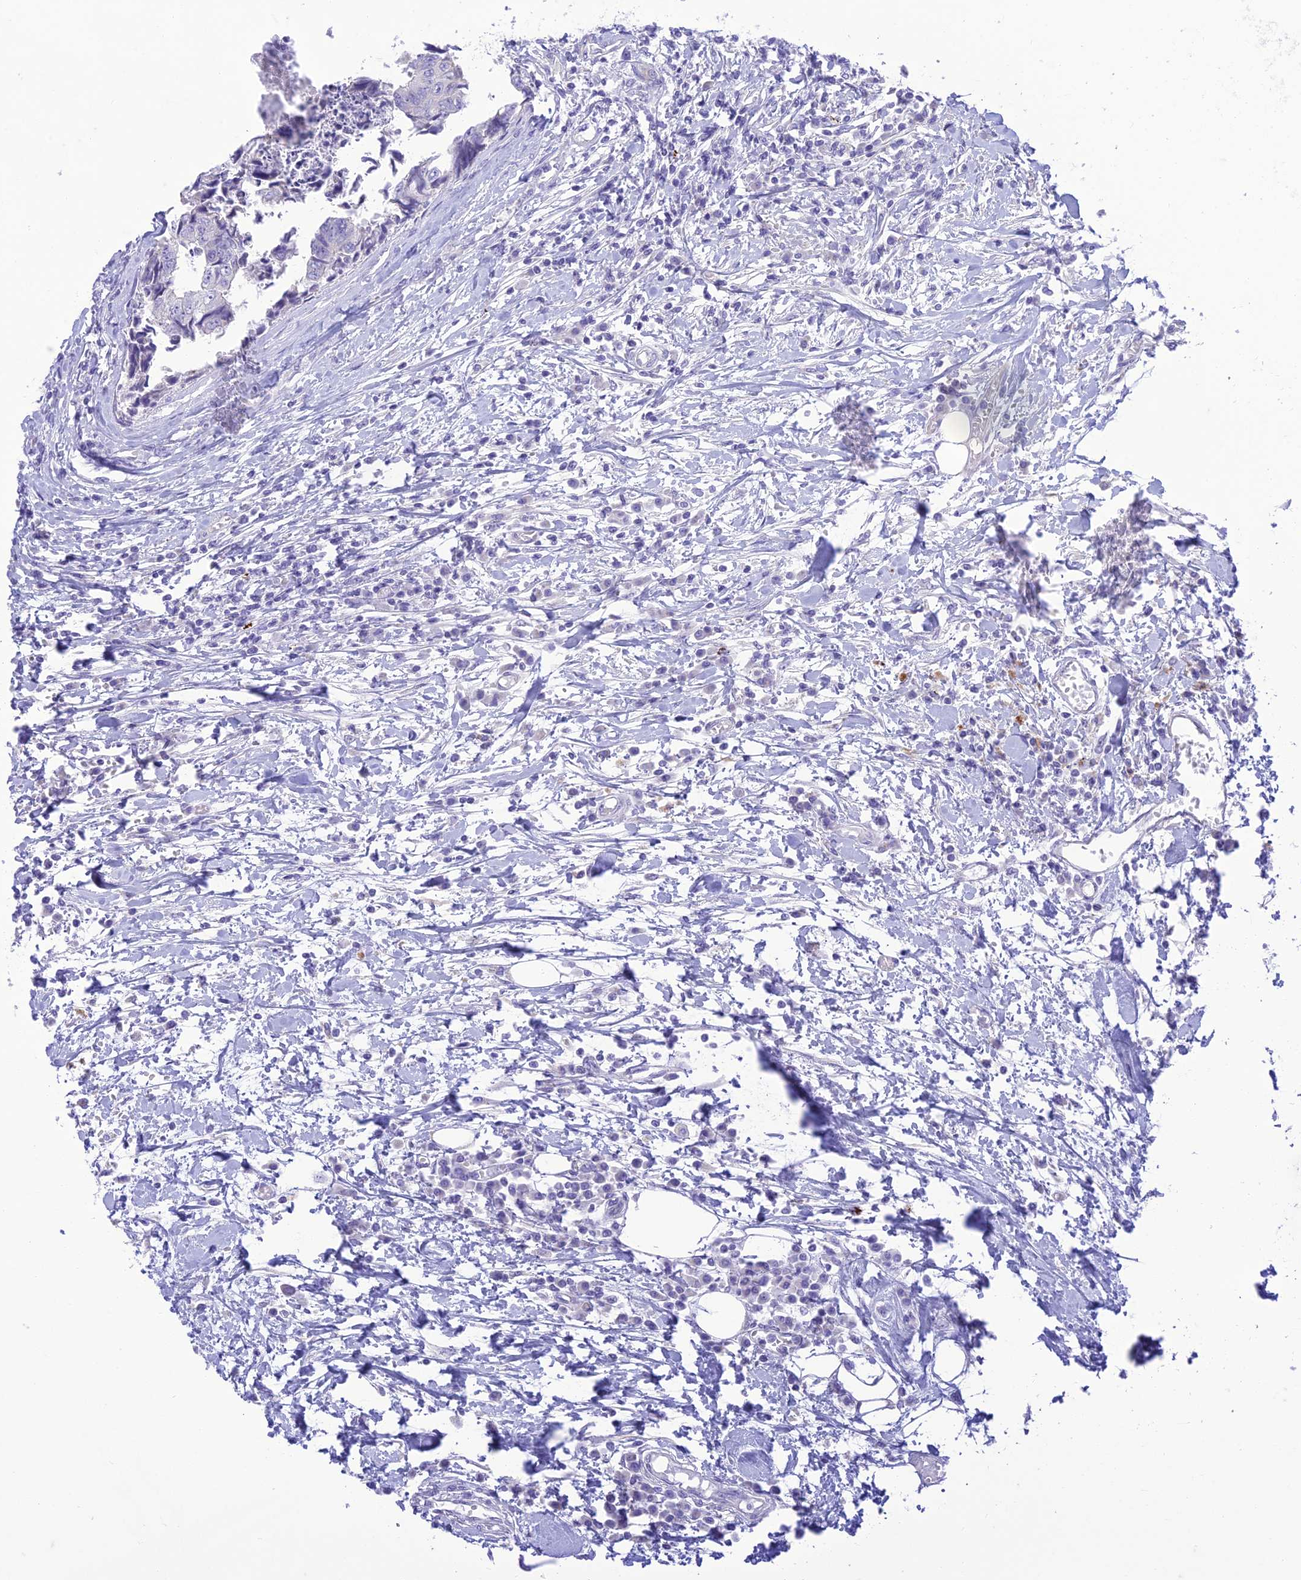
{"staining": {"intensity": "negative", "quantity": "none", "location": "none"}, "tissue": "colorectal cancer", "cell_type": "Tumor cells", "image_type": "cancer", "snomed": [{"axis": "morphology", "description": "Adenocarcinoma, NOS"}, {"axis": "topography", "description": "Rectum"}], "caption": "Colorectal cancer (adenocarcinoma) stained for a protein using immunohistochemistry displays no staining tumor cells.", "gene": "DHDH", "patient": {"sex": "male", "age": 84}}